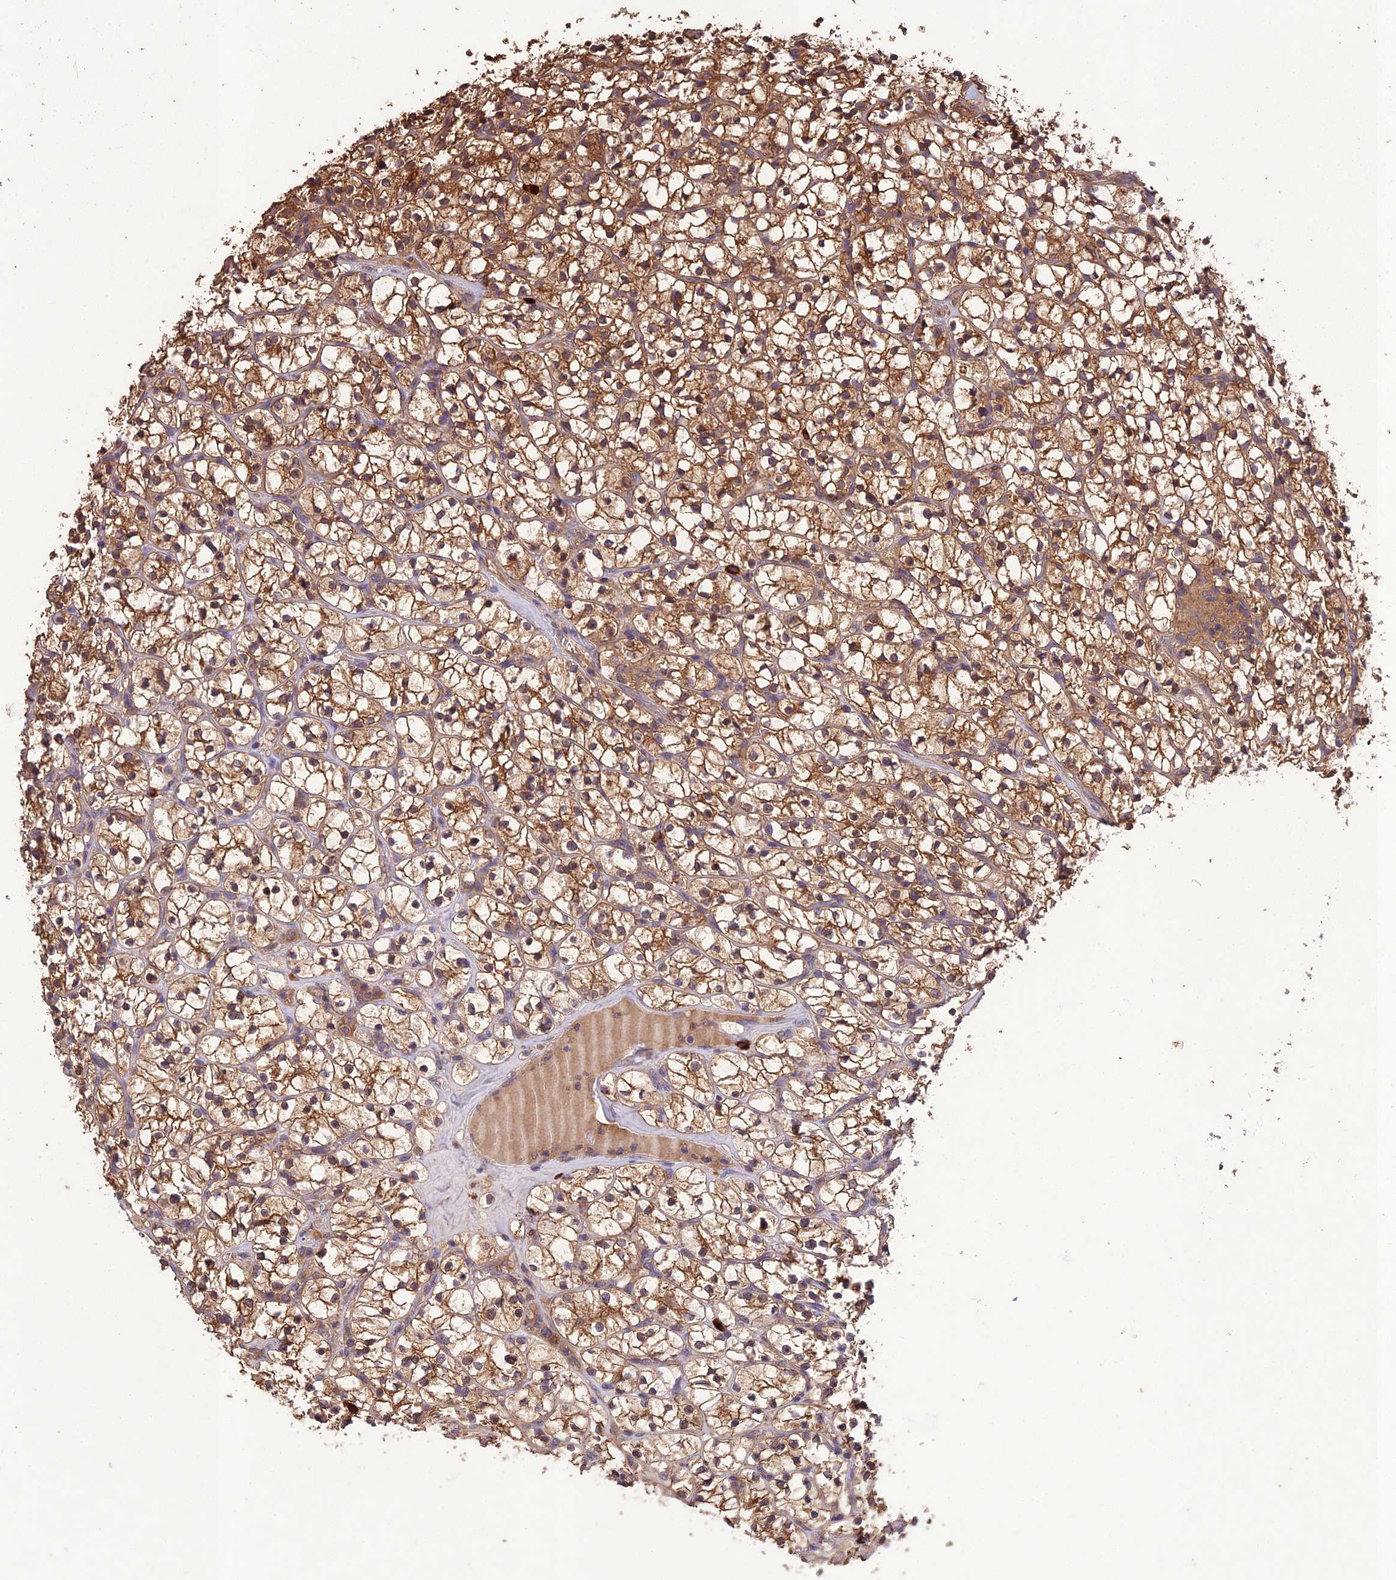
{"staining": {"intensity": "moderate", "quantity": ">75%", "location": "cytoplasmic/membranous"}, "tissue": "renal cancer", "cell_type": "Tumor cells", "image_type": "cancer", "snomed": [{"axis": "morphology", "description": "Adenocarcinoma, NOS"}, {"axis": "topography", "description": "Kidney"}], "caption": "An IHC histopathology image of tumor tissue is shown. Protein staining in brown labels moderate cytoplasmic/membranous positivity in renal cancer (adenocarcinoma) within tumor cells.", "gene": "TMEM258", "patient": {"sex": "female", "age": 64}}